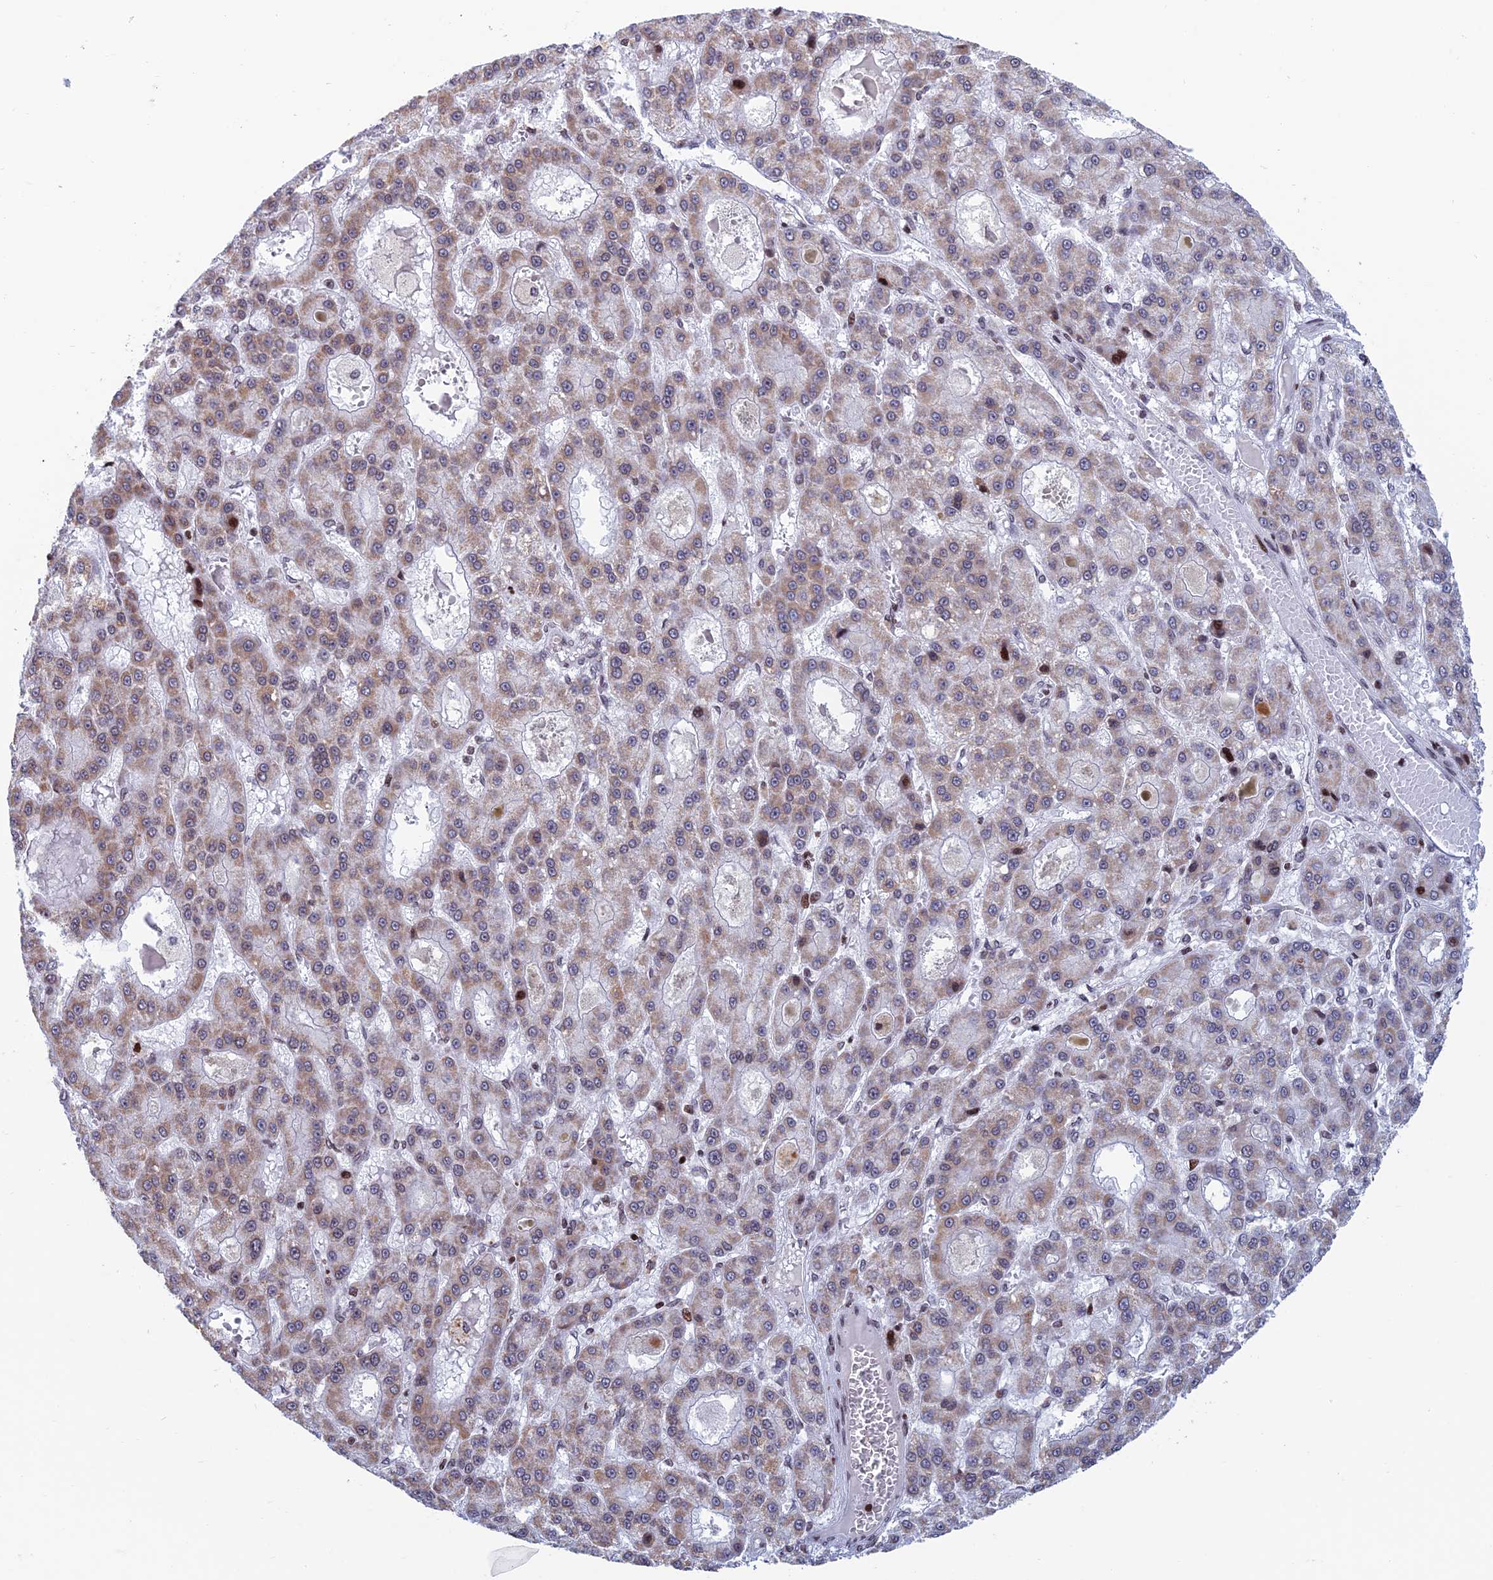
{"staining": {"intensity": "weak", "quantity": "25%-75%", "location": "cytoplasmic/membranous"}, "tissue": "liver cancer", "cell_type": "Tumor cells", "image_type": "cancer", "snomed": [{"axis": "morphology", "description": "Carcinoma, Hepatocellular, NOS"}, {"axis": "topography", "description": "Liver"}], "caption": "Weak cytoplasmic/membranous protein staining is identified in about 25%-75% of tumor cells in liver cancer (hepatocellular carcinoma).", "gene": "AFF3", "patient": {"sex": "male", "age": 70}}